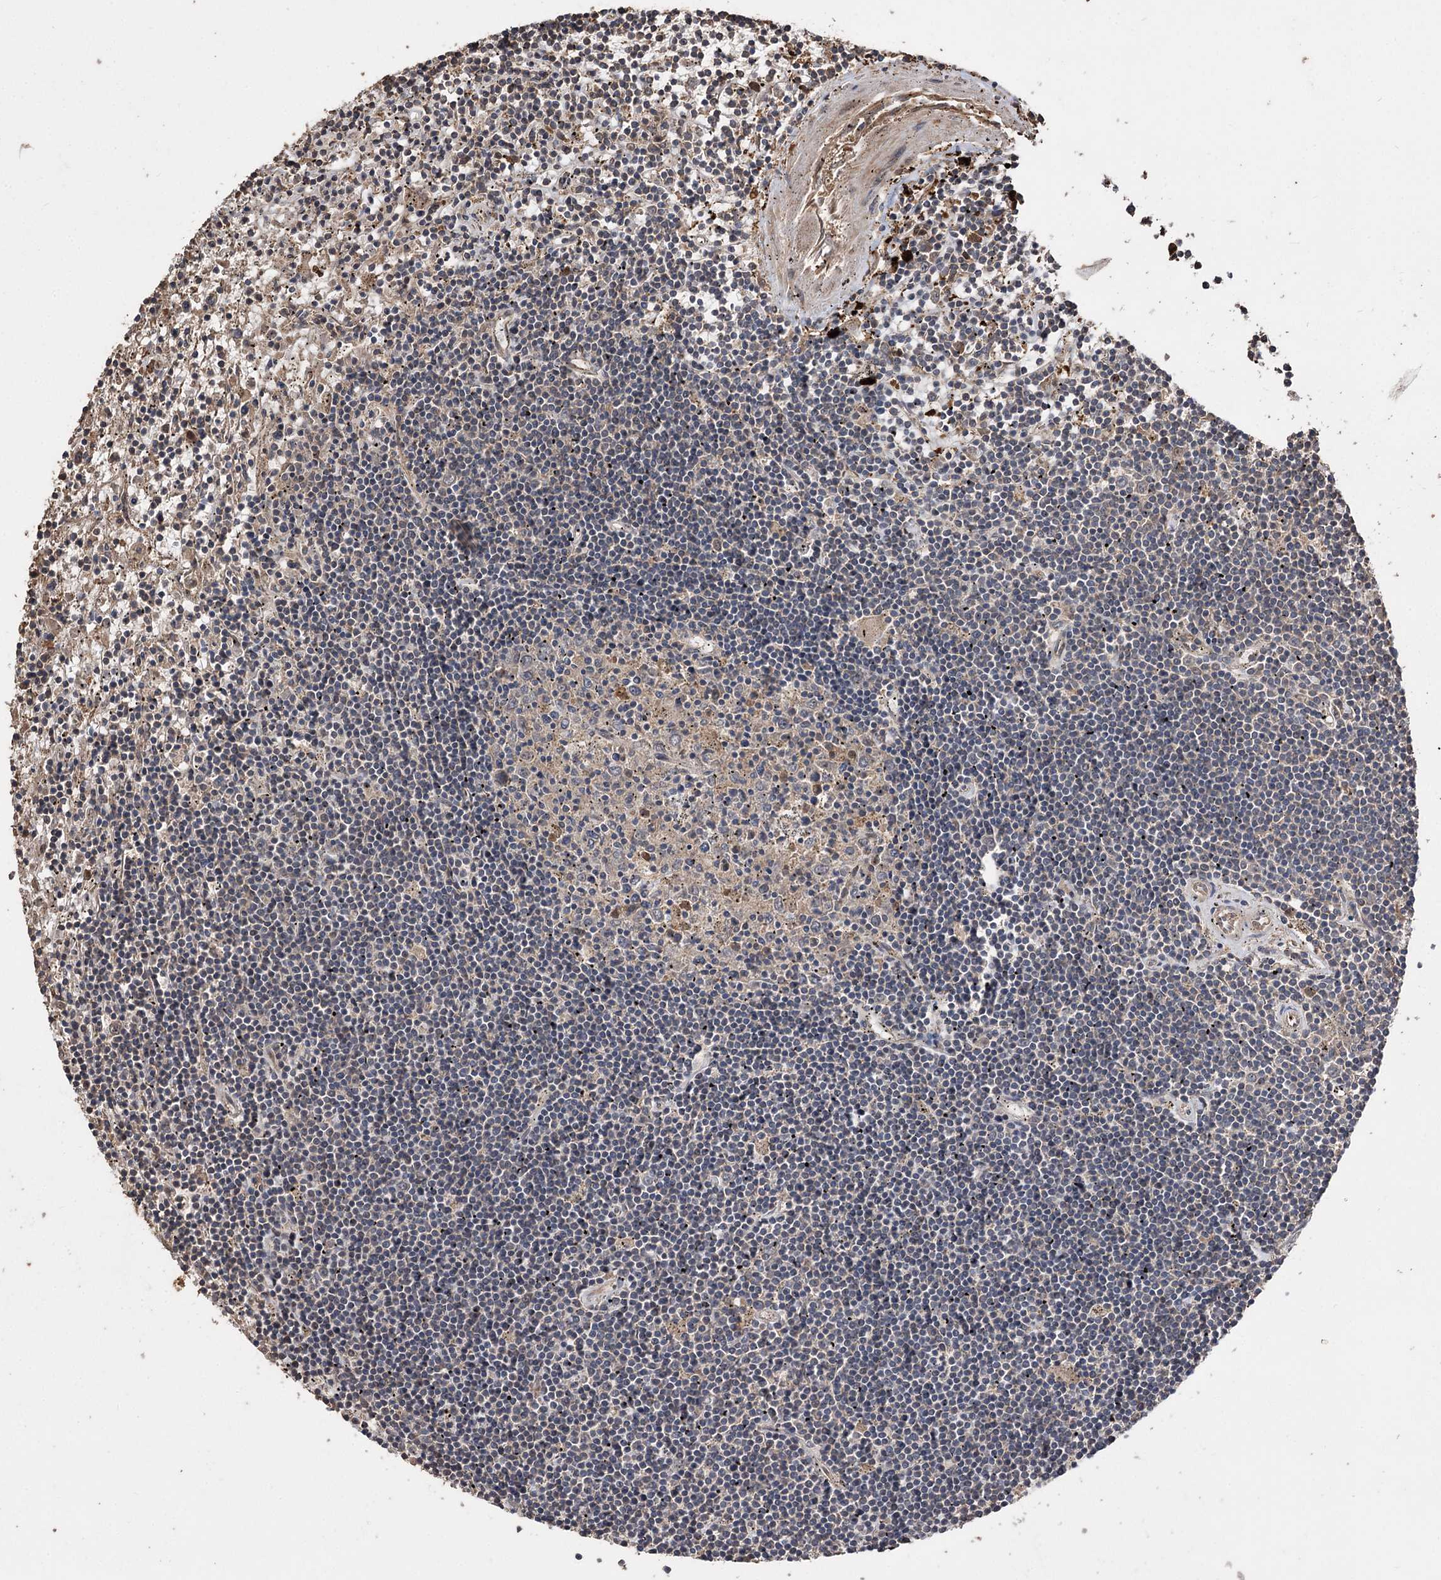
{"staining": {"intensity": "negative", "quantity": "none", "location": "none"}, "tissue": "lymphoma", "cell_type": "Tumor cells", "image_type": "cancer", "snomed": [{"axis": "morphology", "description": "Malignant lymphoma, non-Hodgkin's type, Low grade"}, {"axis": "topography", "description": "Spleen"}], "caption": "A photomicrograph of human low-grade malignant lymphoma, non-Hodgkin's type is negative for staining in tumor cells.", "gene": "RASSF3", "patient": {"sex": "male", "age": 76}}